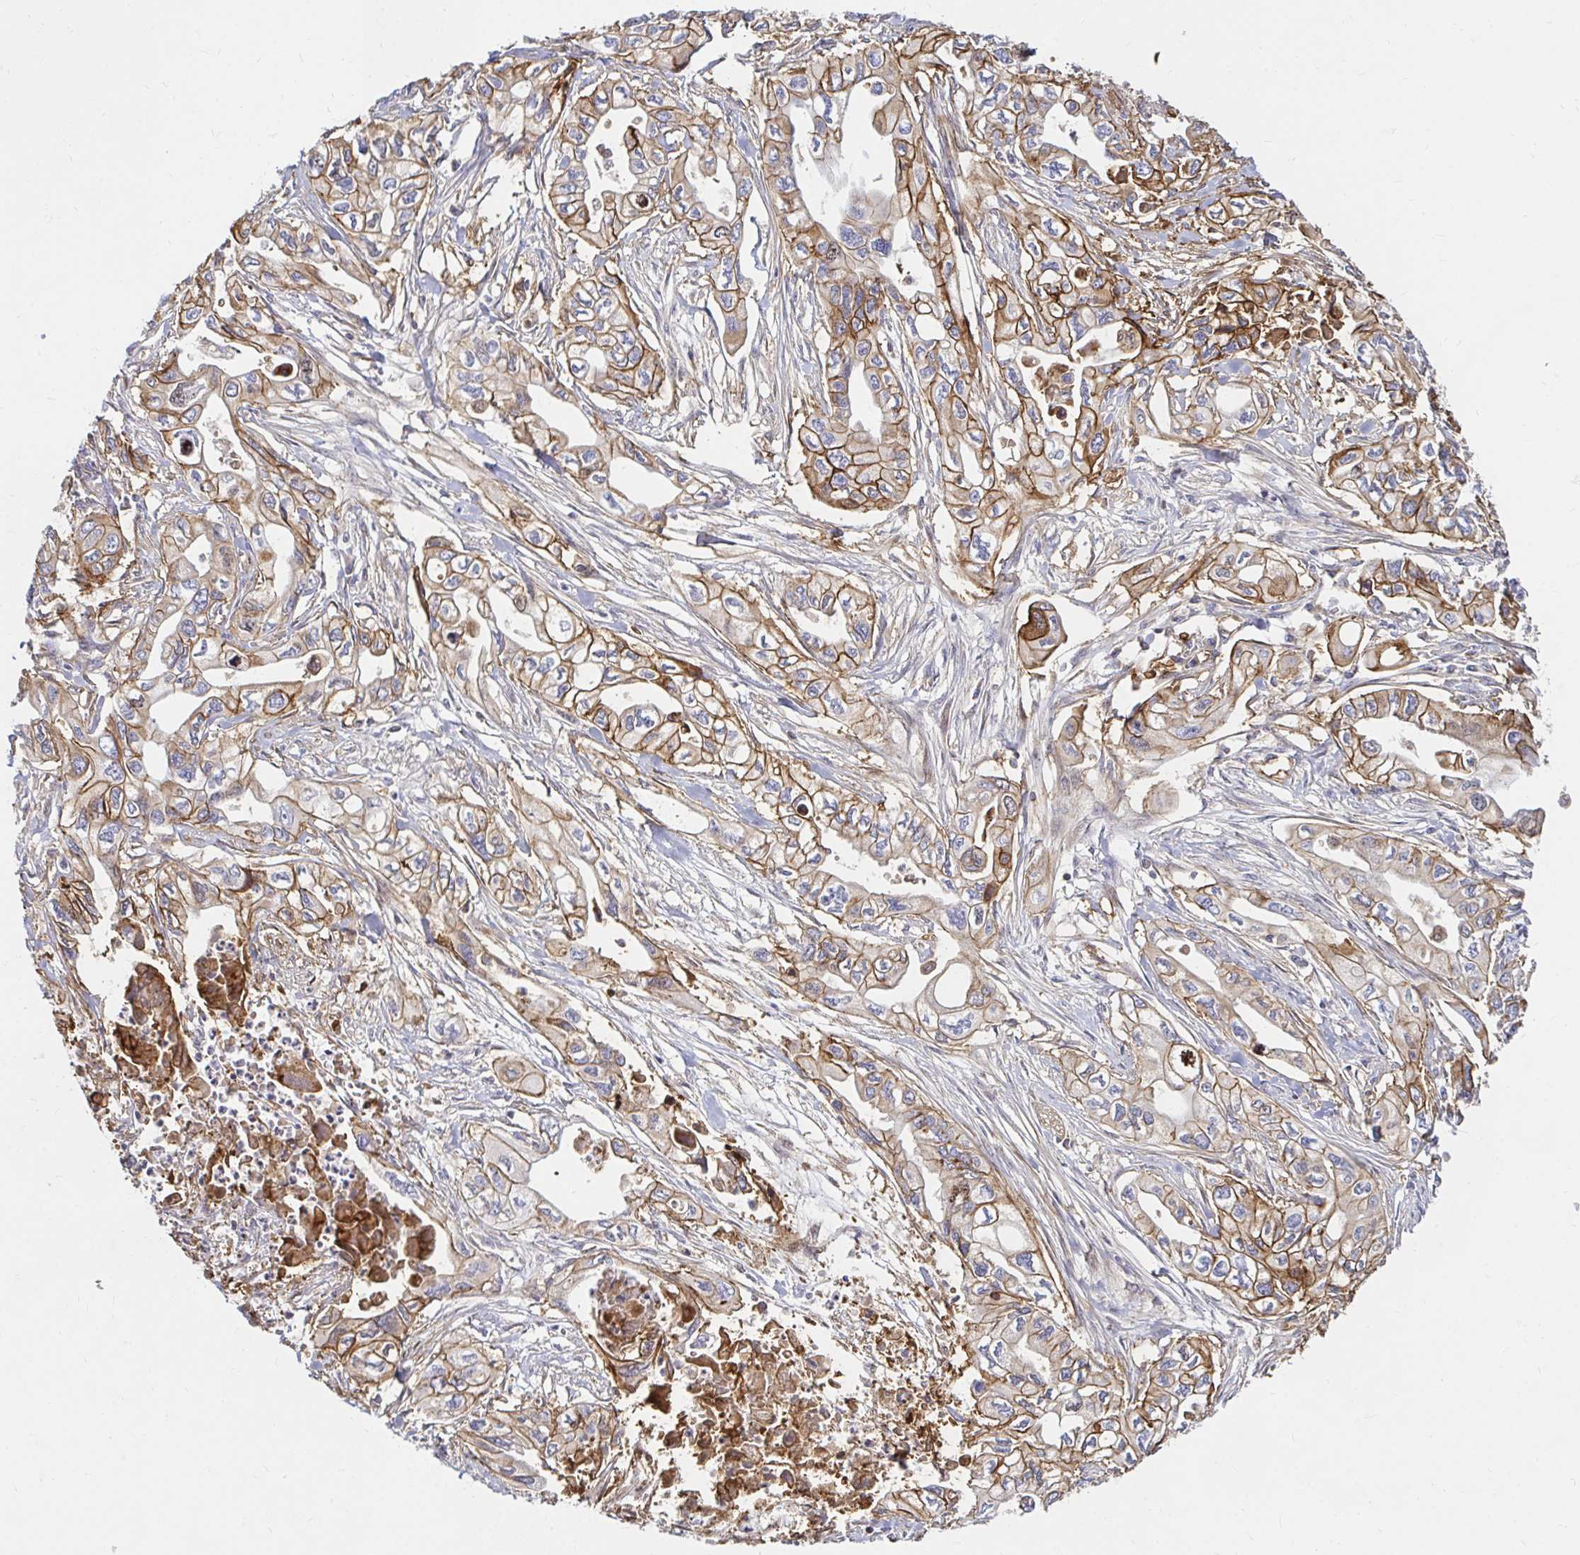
{"staining": {"intensity": "moderate", "quantity": ">75%", "location": "cytoplasmic/membranous"}, "tissue": "pancreatic cancer", "cell_type": "Tumor cells", "image_type": "cancer", "snomed": [{"axis": "morphology", "description": "Adenocarcinoma, NOS"}, {"axis": "topography", "description": "Pancreas"}], "caption": "Immunohistochemical staining of human pancreatic adenocarcinoma exhibits medium levels of moderate cytoplasmic/membranous protein expression in approximately >75% of tumor cells. Nuclei are stained in blue.", "gene": "ITGA2", "patient": {"sex": "male", "age": 68}}